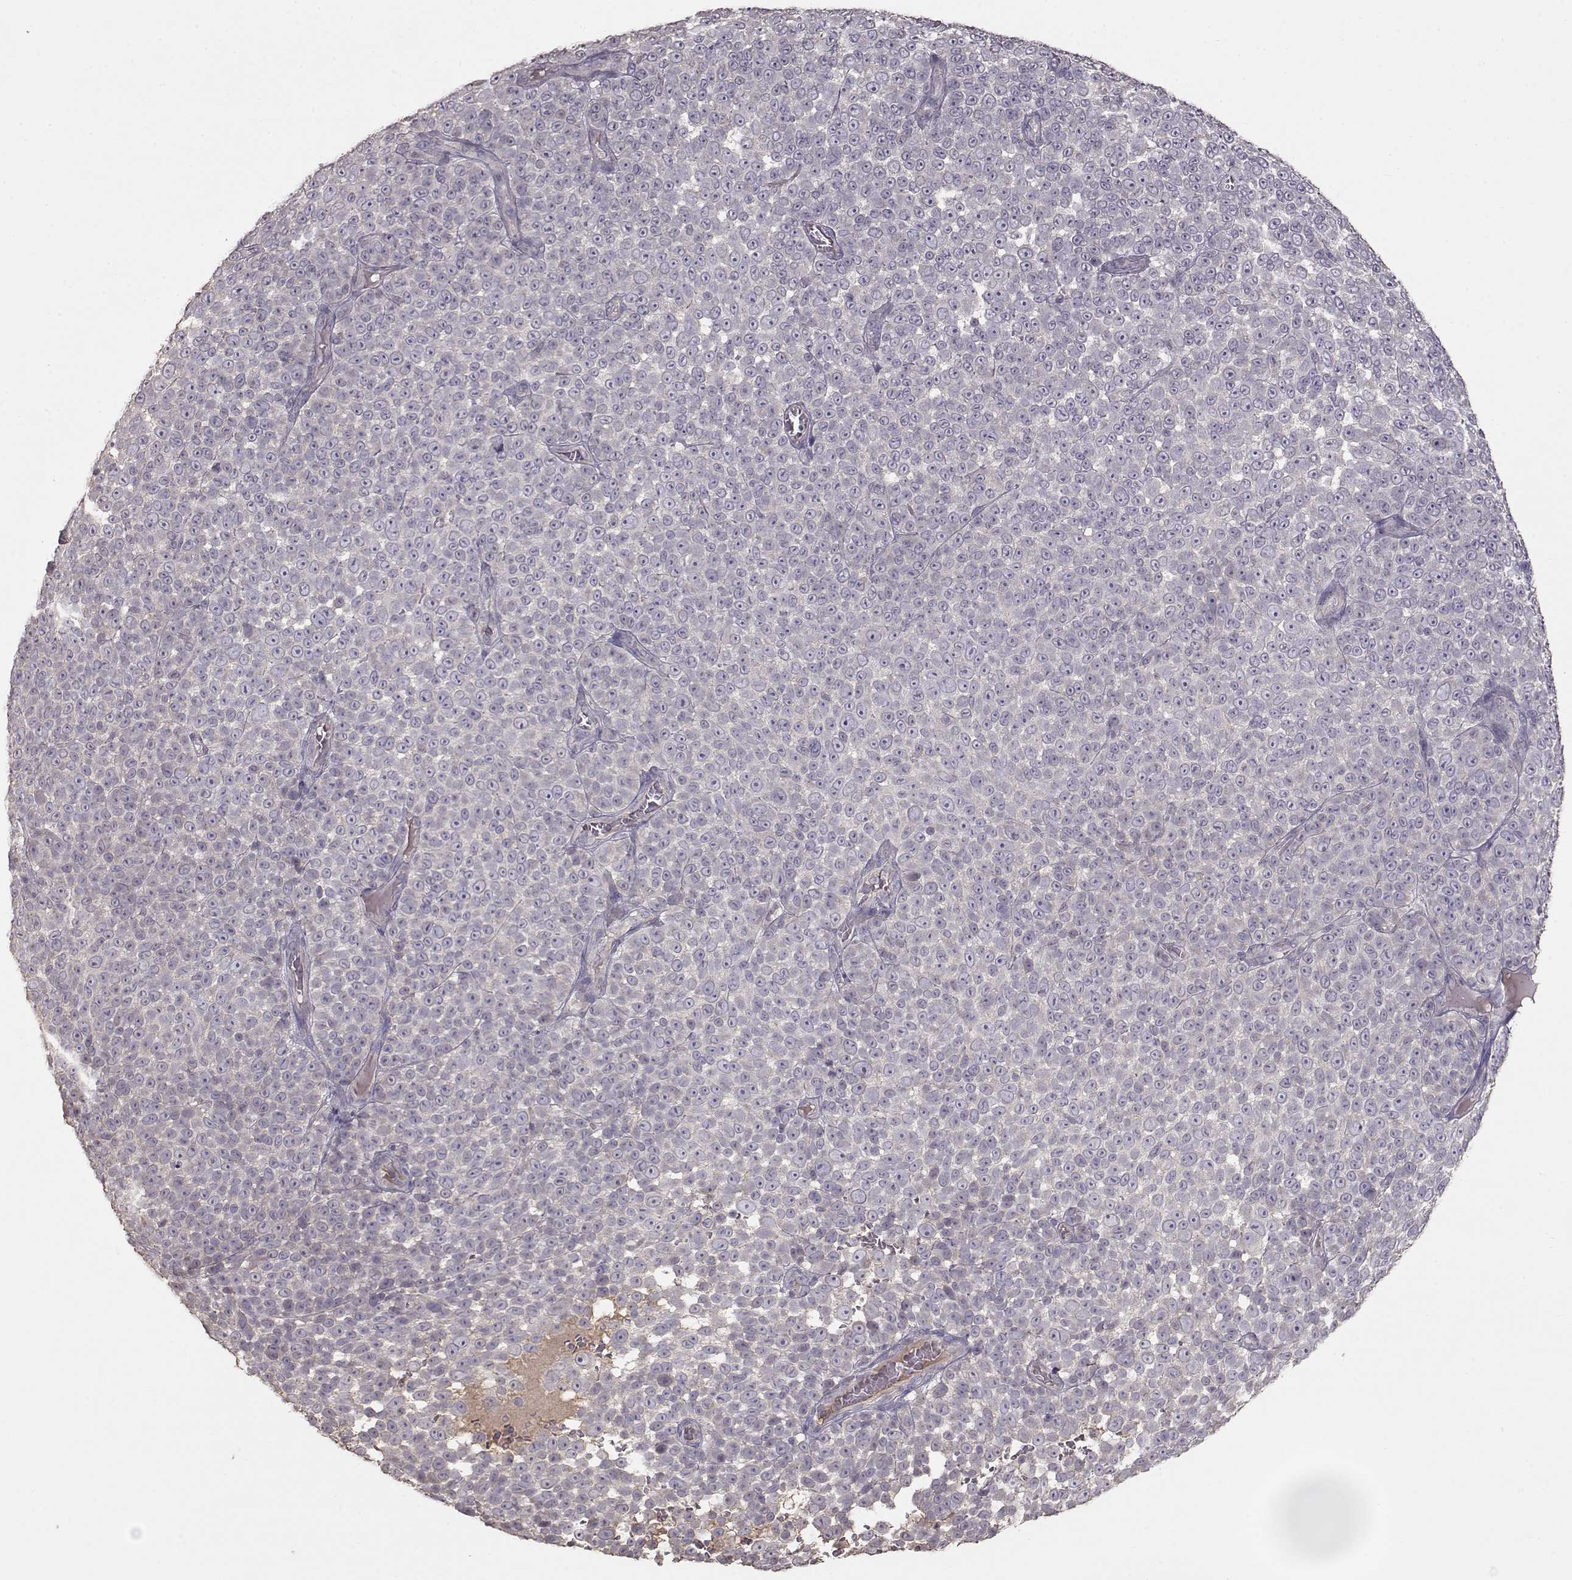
{"staining": {"intensity": "negative", "quantity": "none", "location": "none"}, "tissue": "melanoma", "cell_type": "Tumor cells", "image_type": "cancer", "snomed": [{"axis": "morphology", "description": "Malignant melanoma, NOS"}, {"axis": "topography", "description": "Skin"}], "caption": "A high-resolution photomicrograph shows IHC staining of melanoma, which exhibits no significant staining in tumor cells.", "gene": "PMCH", "patient": {"sex": "female", "age": 95}}